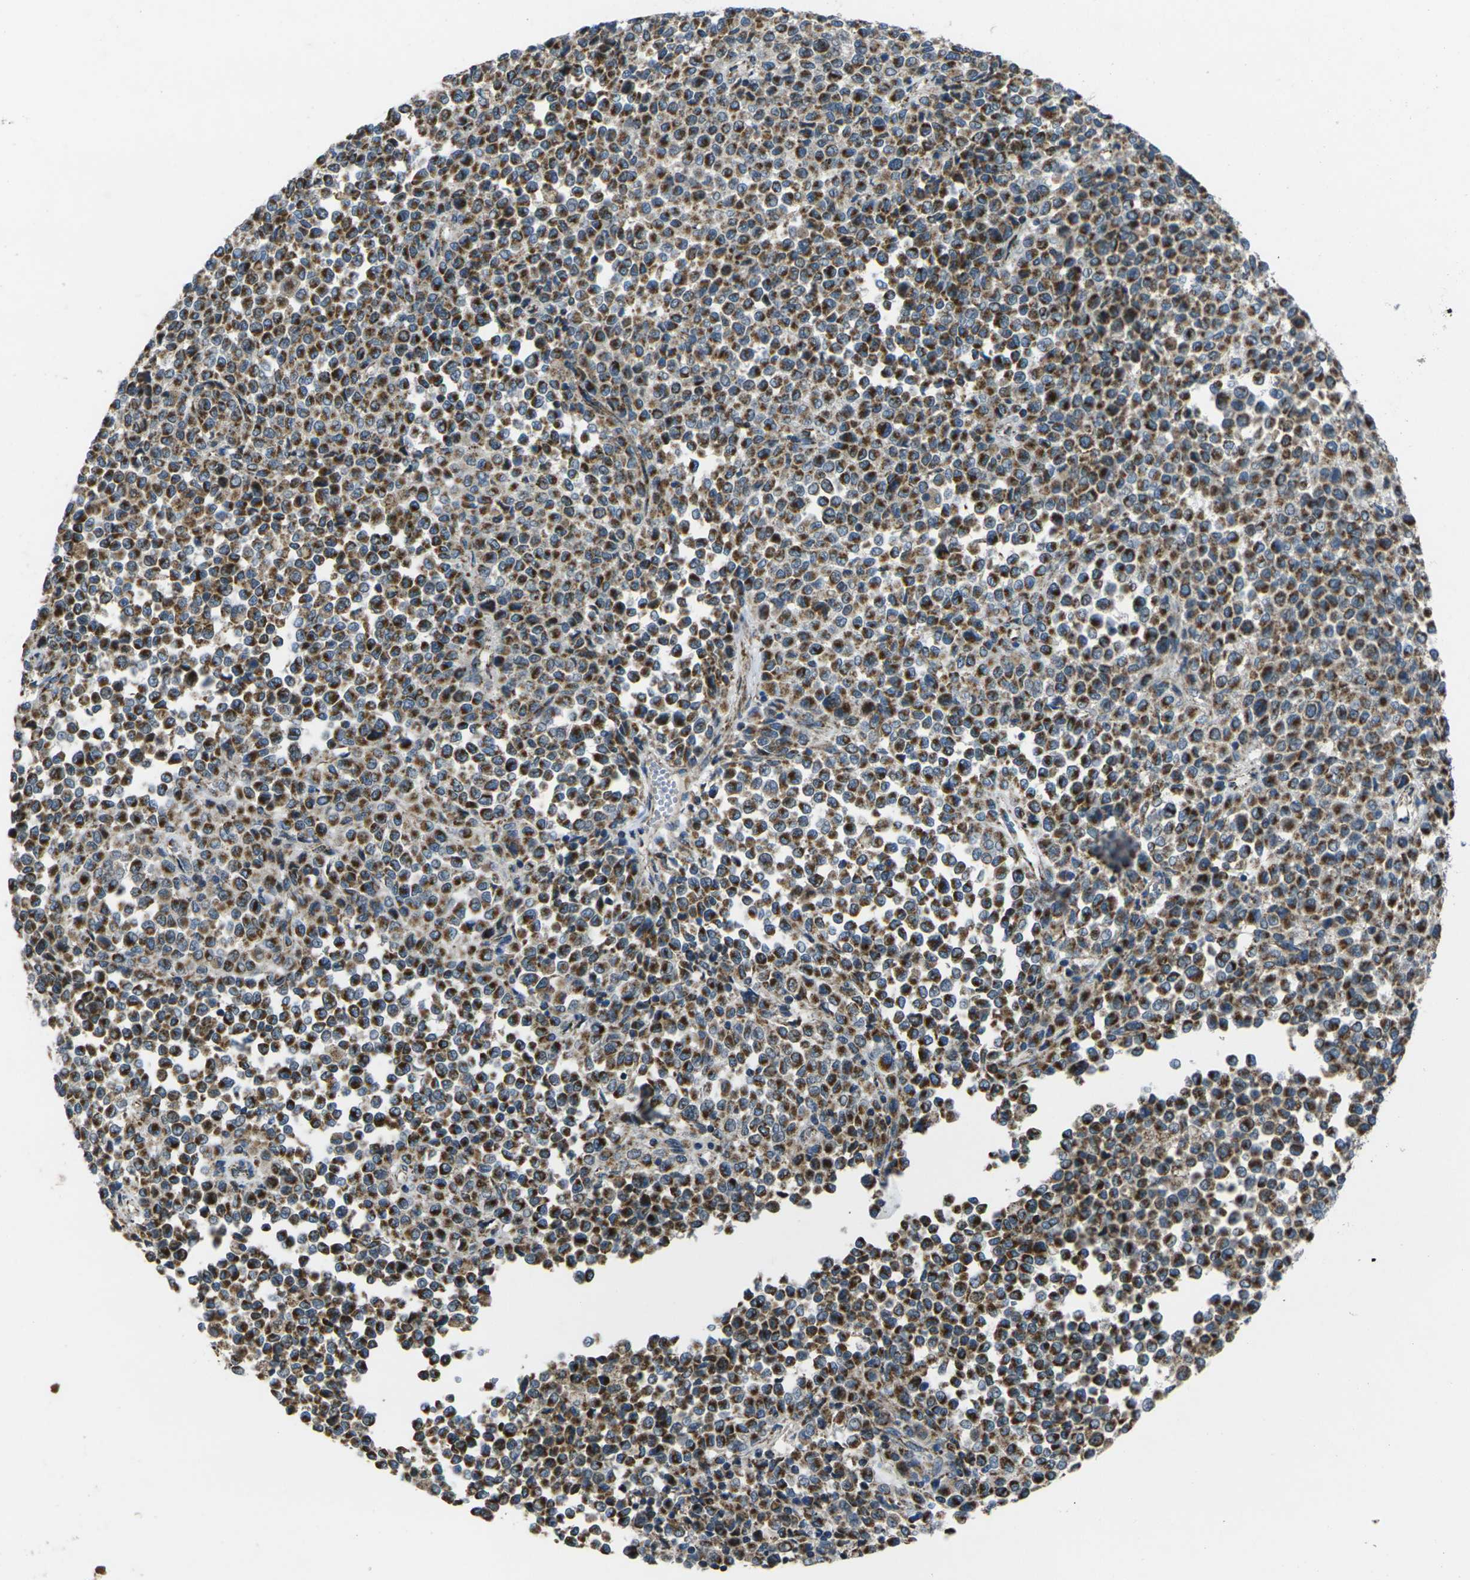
{"staining": {"intensity": "moderate", "quantity": ">75%", "location": "cytoplasmic/membranous"}, "tissue": "melanoma", "cell_type": "Tumor cells", "image_type": "cancer", "snomed": [{"axis": "morphology", "description": "Malignant melanoma, Metastatic site"}, {"axis": "topography", "description": "Pancreas"}], "caption": "Protein staining by IHC reveals moderate cytoplasmic/membranous positivity in approximately >75% of tumor cells in malignant melanoma (metastatic site).", "gene": "TMEM120B", "patient": {"sex": "female", "age": 30}}